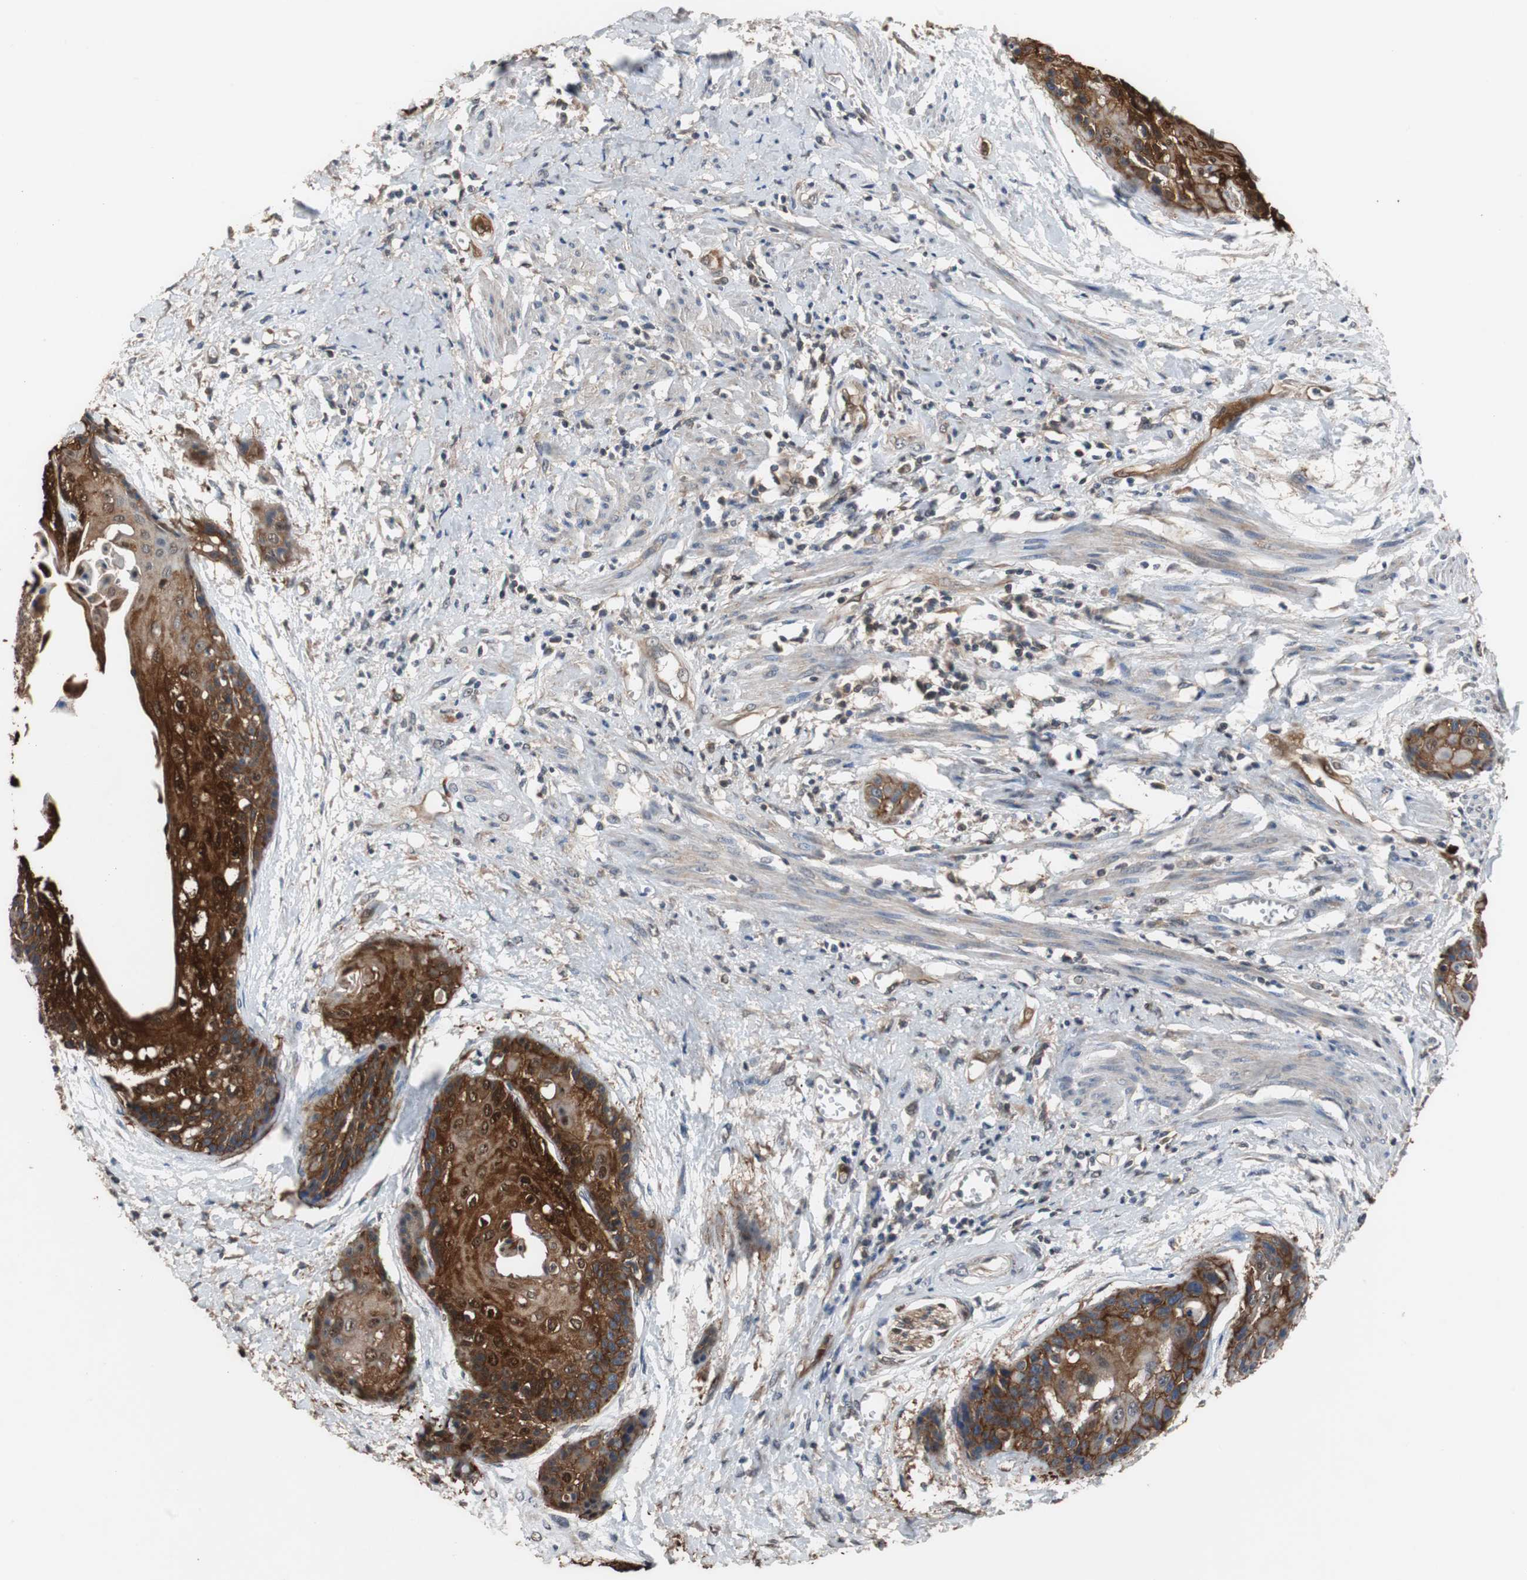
{"staining": {"intensity": "strong", "quantity": ">75%", "location": "cytoplasmic/membranous,nuclear"}, "tissue": "cervical cancer", "cell_type": "Tumor cells", "image_type": "cancer", "snomed": [{"axis": "morphology", "description": "Squamous cell carcinoma, NOS"}, {"axis": "topography", "description": "Cervix"}], "caption": "The image displays immunohistochemical staining of squamous cell carcinoma (cervical). There is strong cytoplasmic/membranous and nuclear expression is present in about >75% of tumor cells.", "gene": "NDRG1", "patient": {"sex": "female", "age": 57}}